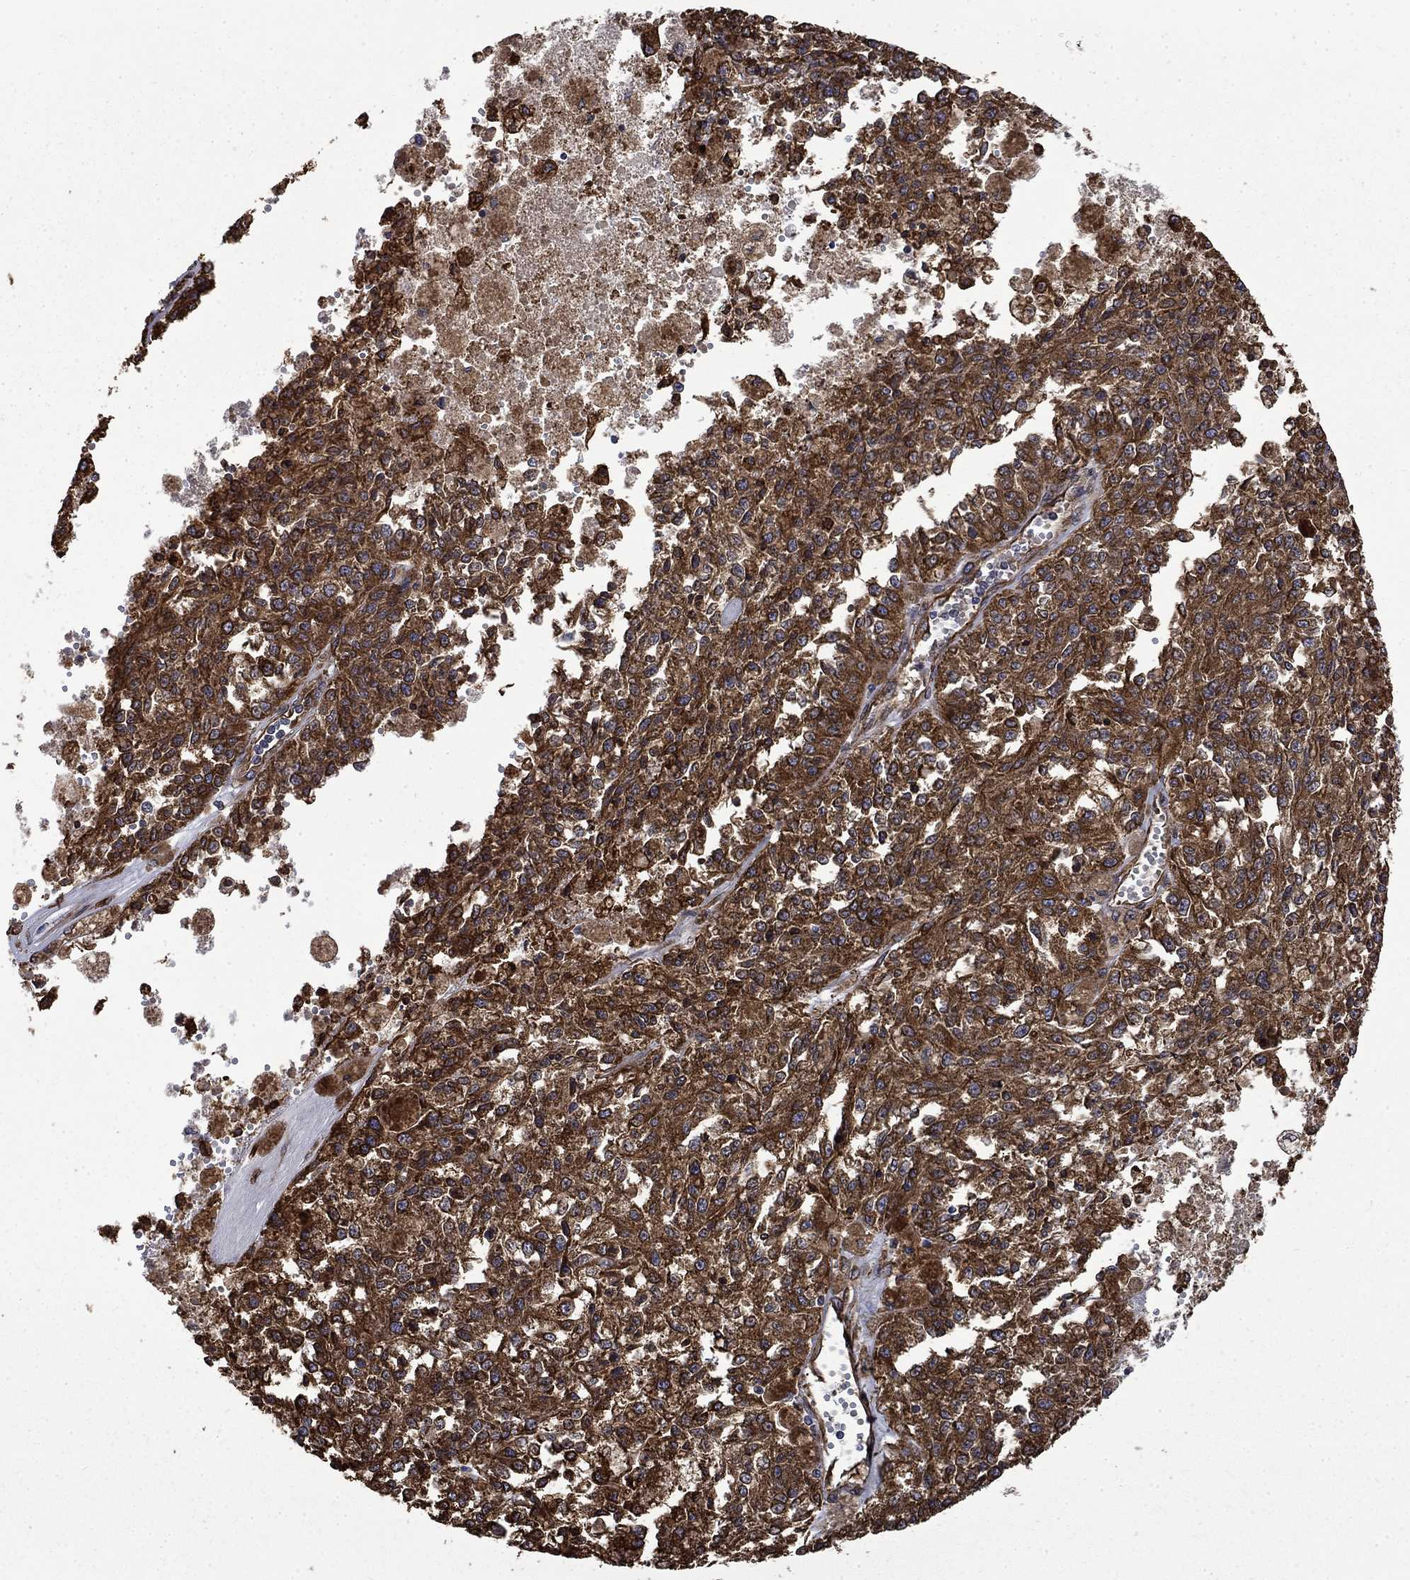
{"staining": {"intensity": "strong", "quantity": ">75%", "location": "cytoplasmic/membranous"}, "tissue": "melanoma", "cell_type": "Tumor cells", "image_type": "cancer", "snomed": [{"axis": "morphology", "description": "Malignant melanoma, Metastatic site"}, {"axis": "topography", "description": "Lymph node"}], "caption": "The histopathology image exhibits immunohistochemical staining of malignant melanoma (metastatic site). There is strong cytoplasmic/membranous positivity is appreciated in approximately >75% of tumor cells.", "gene": "CUTC", "patient": {"sex": "female", "age": 64}}